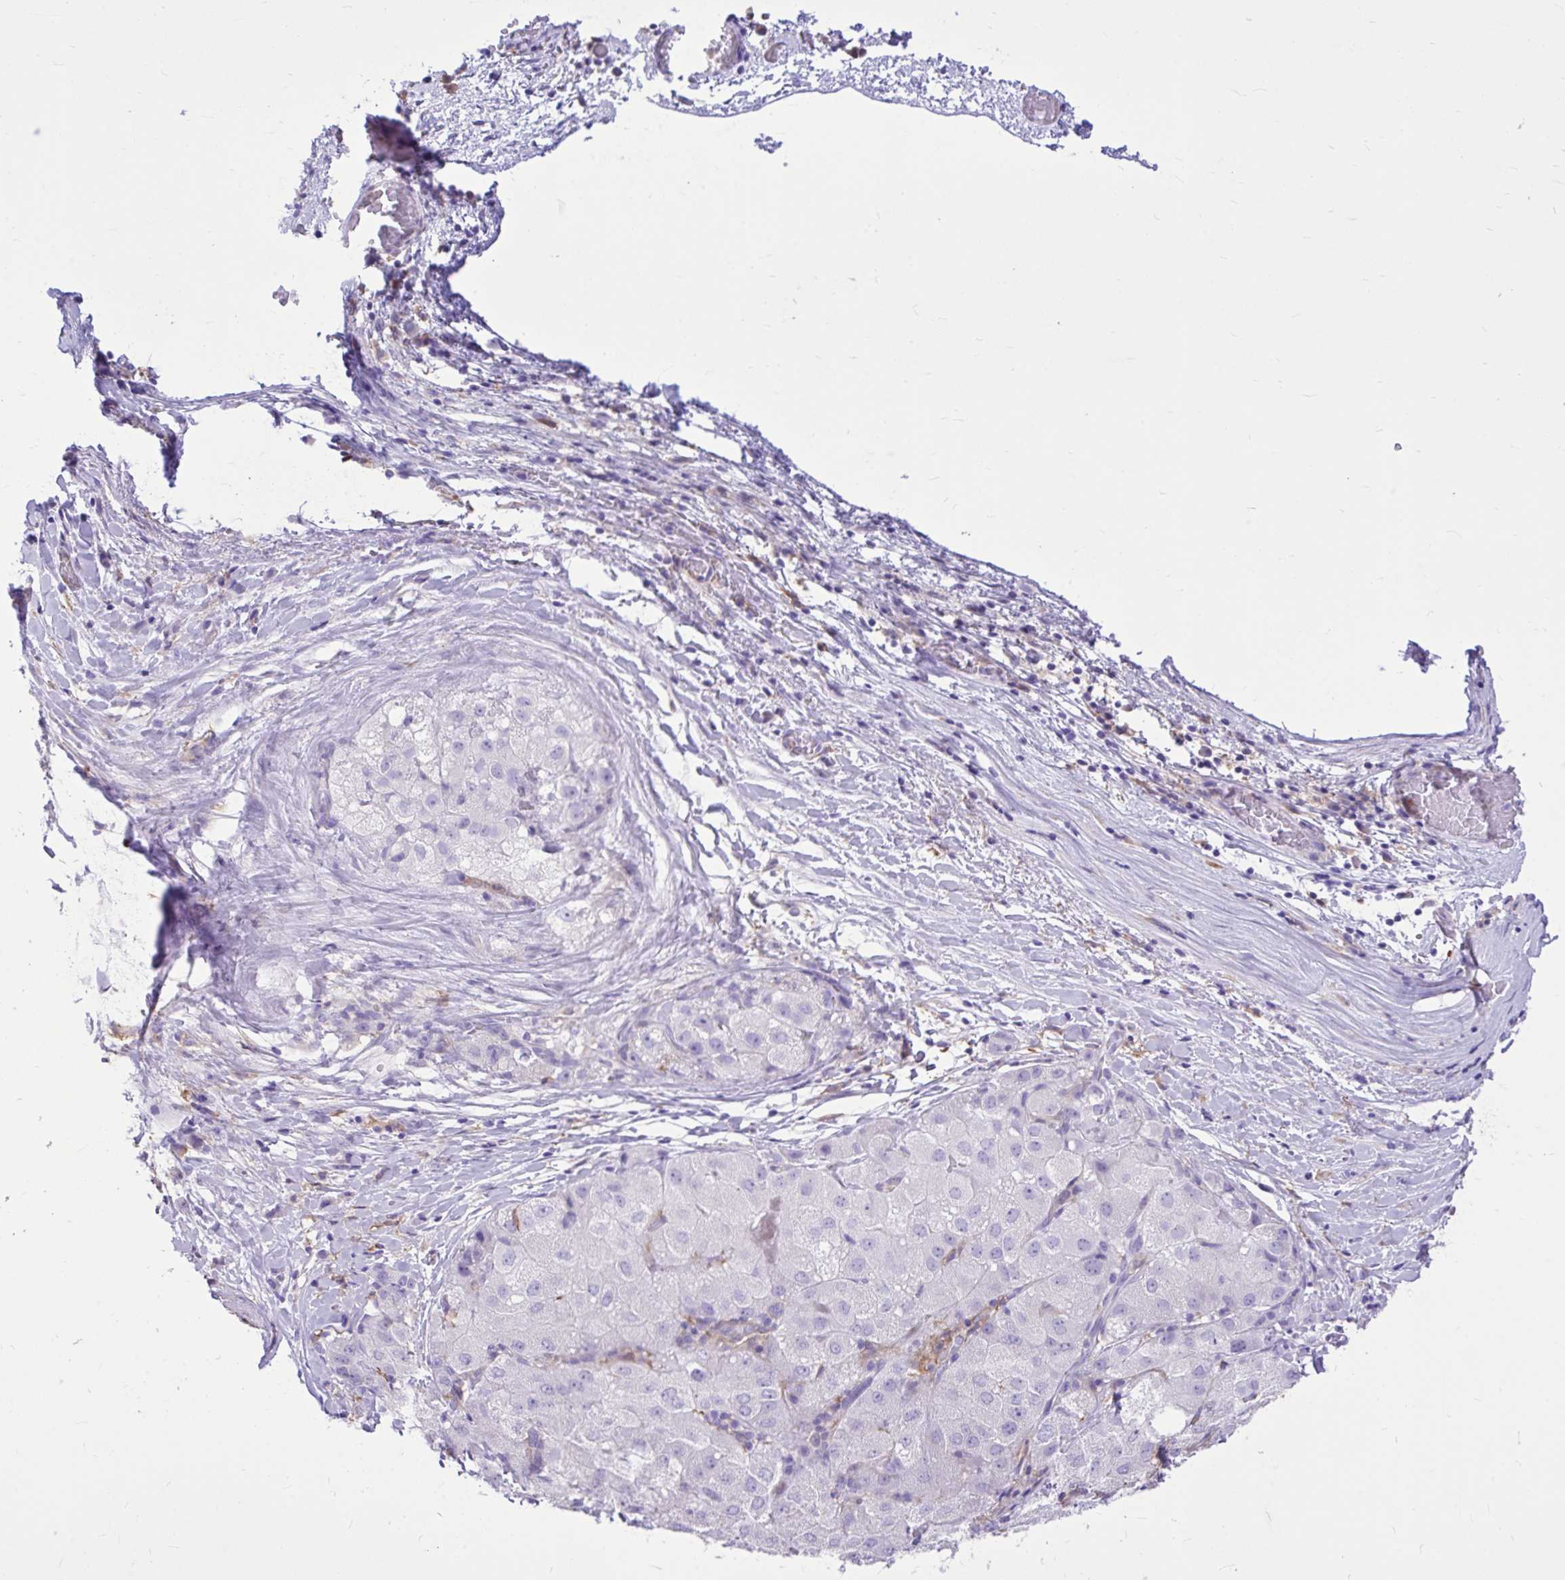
{"staining": {"intensity": "negative", "quantity": "none", "location": "none"}, "tissue": "liver cancer", "cell_type": "Tumor cells", "image_type": "cancer", "snomed": [{"axis": "morphology", "description": "Carcinoma, Hepatocellular, NOS"}, {"axis": "topography", "description": "Liver"}], "caption": "An immunohistochemistry (IHC) micrograph of liver cancer (hepatocellular carcinoma) is shown. There is no staining in tumor cells of liver cancer (hepatocellular carcinoma).", "gene": "TLR7", "patient": {"sex": "male", "age": 80}}